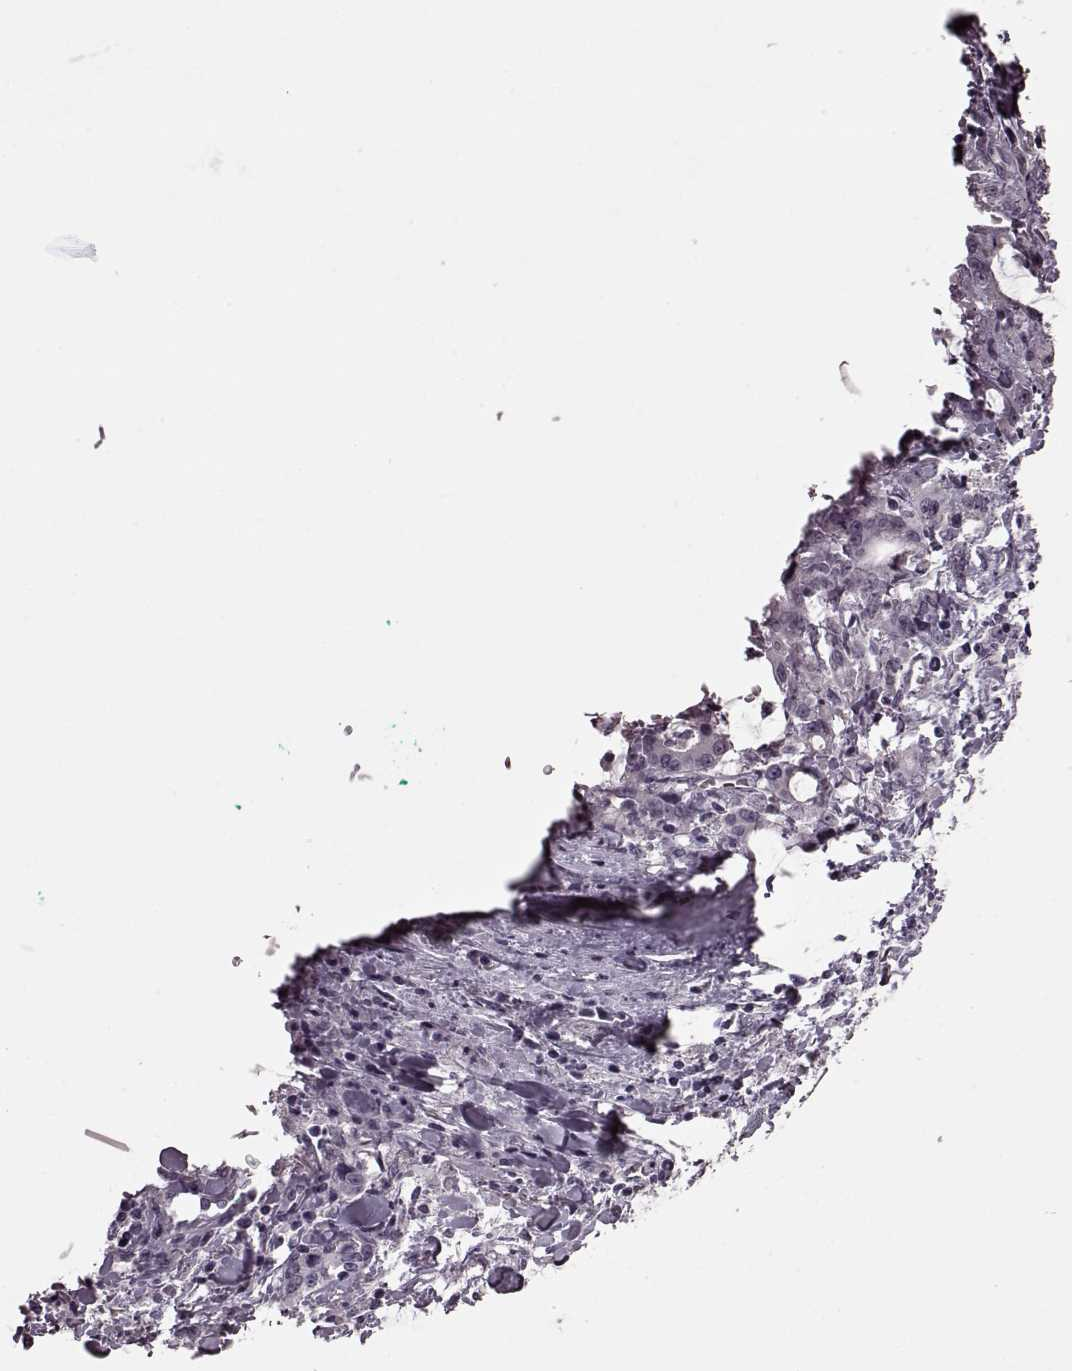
{"staining": {"intensity": "negative", "quantity": "none", "location": "none"}, "tissue": "stomach cancer", "cell_type": "Tumor cells", "image_type": "cancer", "snomed": [{"axis": "morphology", "description": "Adenocarcinoma, NOS"}, {"axis": "topography", "description": "Stomach, upper"}], "caption": "DAB (3,3'-diaminobenzidine) immunohistochemical staining of stomach cancer exhibits no significant expression in tumor cells.", "gene": "STX1B", "patient": {"sex": "male", "age": 68}}